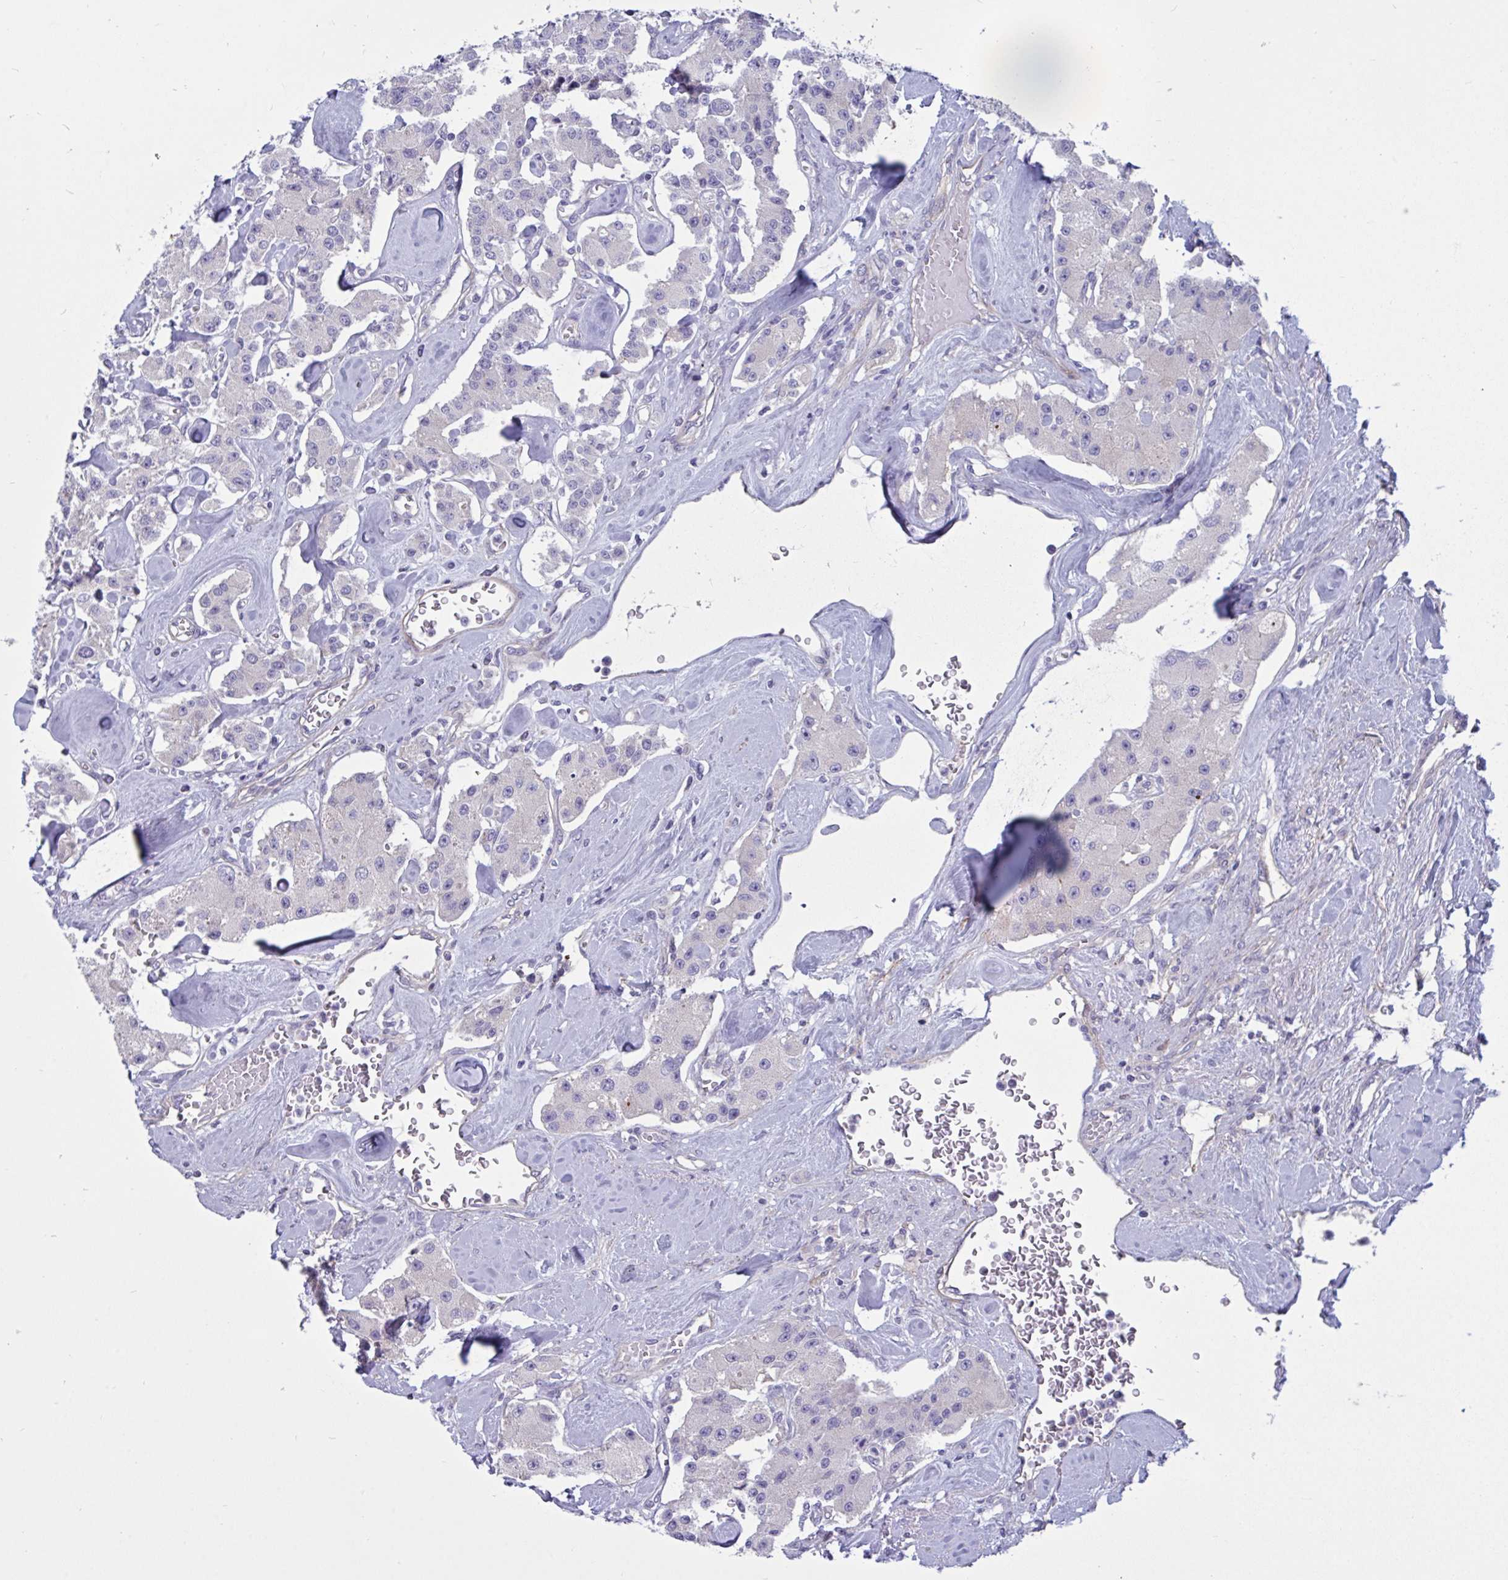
{"staining": {"intensity": "negative", "quantity": "none", "location": "none"}, "tissue": "carcinoid", "cell_type": "Tumor cells", "image_type": "cancer", "snomed": [{"axis": "morphology", "description": "Carcinoid, malignant, NOS"}, {"axis": "topography", "description": "Pancreas"}], "caption": "There is no significant positivity in tumor cells of carcinoid (malignant).", "gene": "SLC66A1", "patient": {"sex": "male", "age": 41}}